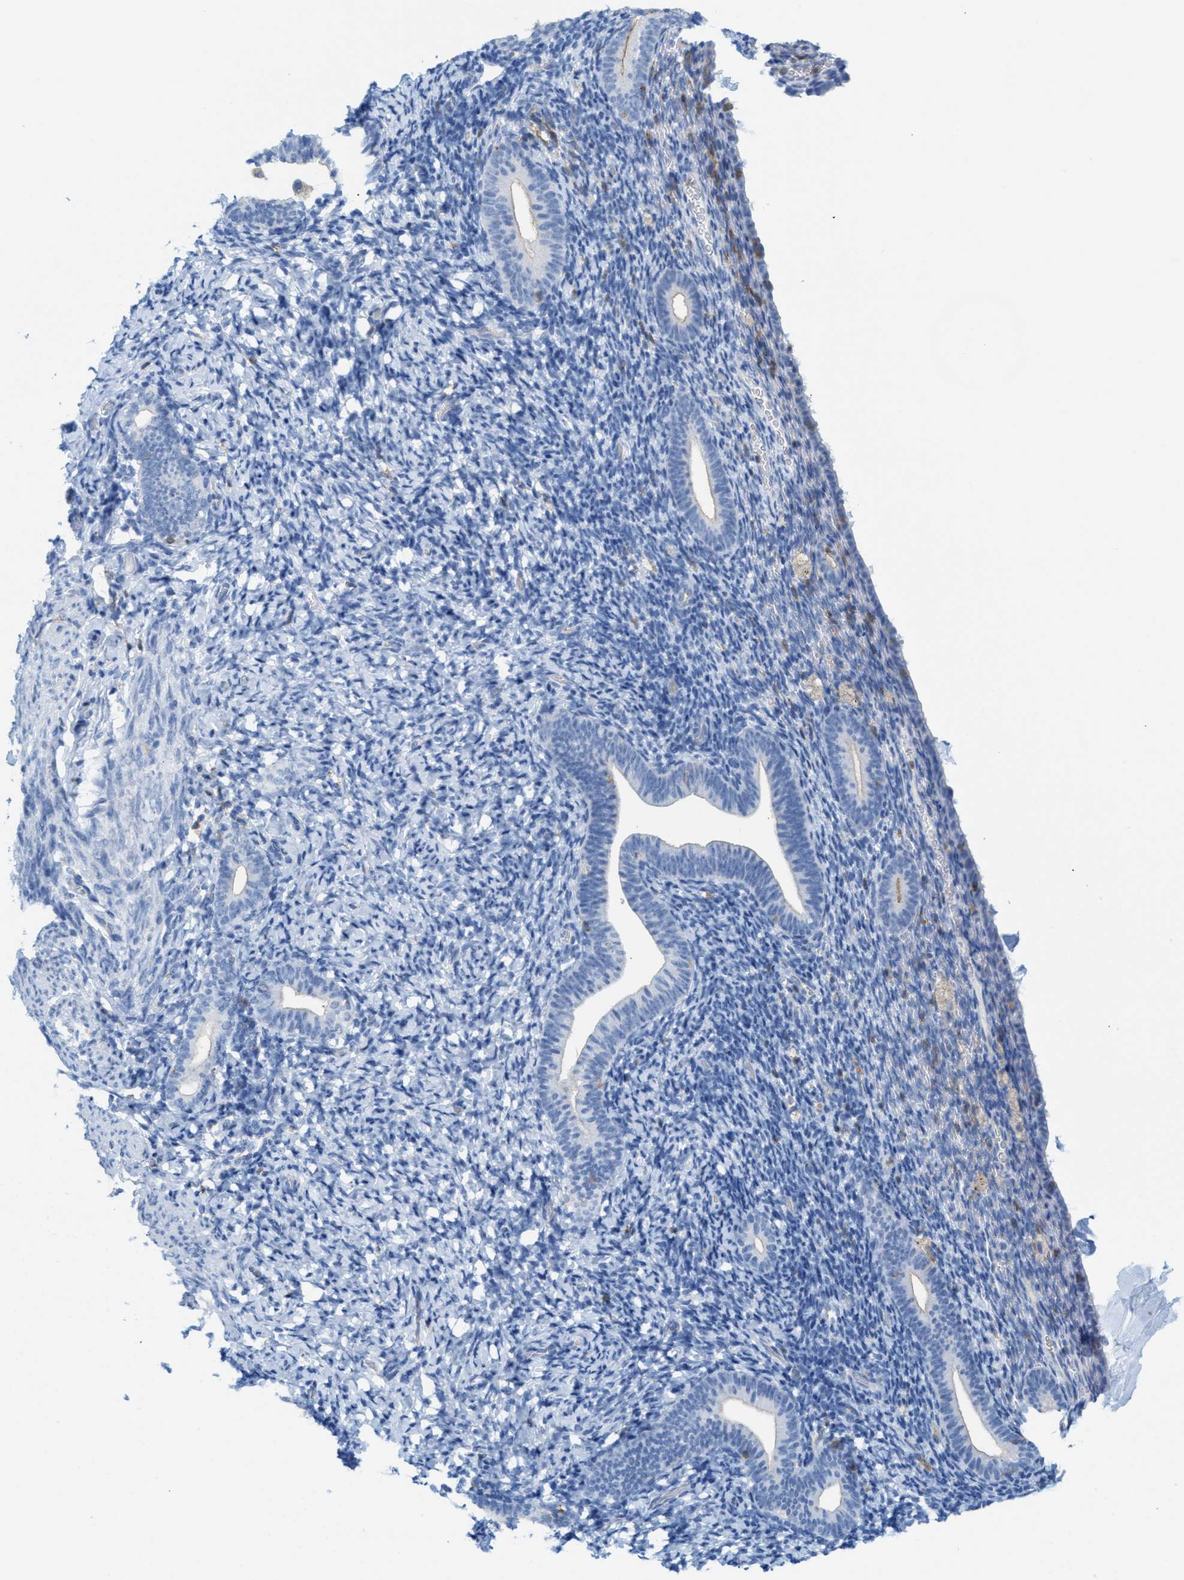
{"staining": {"intensity": "negative", "quantity": "none", "location": "none"}, "tissue": "endometrium", "cell_type": "Cells in endometrial stroma", "image_type": "normal", "snomed": [{"axis": "morphology", "description": "Normal tissue, NOS"}, {"axis": "topography", "description": "Endometrium"}], "caption": "Immunohistochemical staining of benign endometrium demonstrates no significant positivity in cells in endometrial stroma. Nuclei are stained in blue.", "gene": "IL16", "patient": {"sex": "female", "age": 51}}